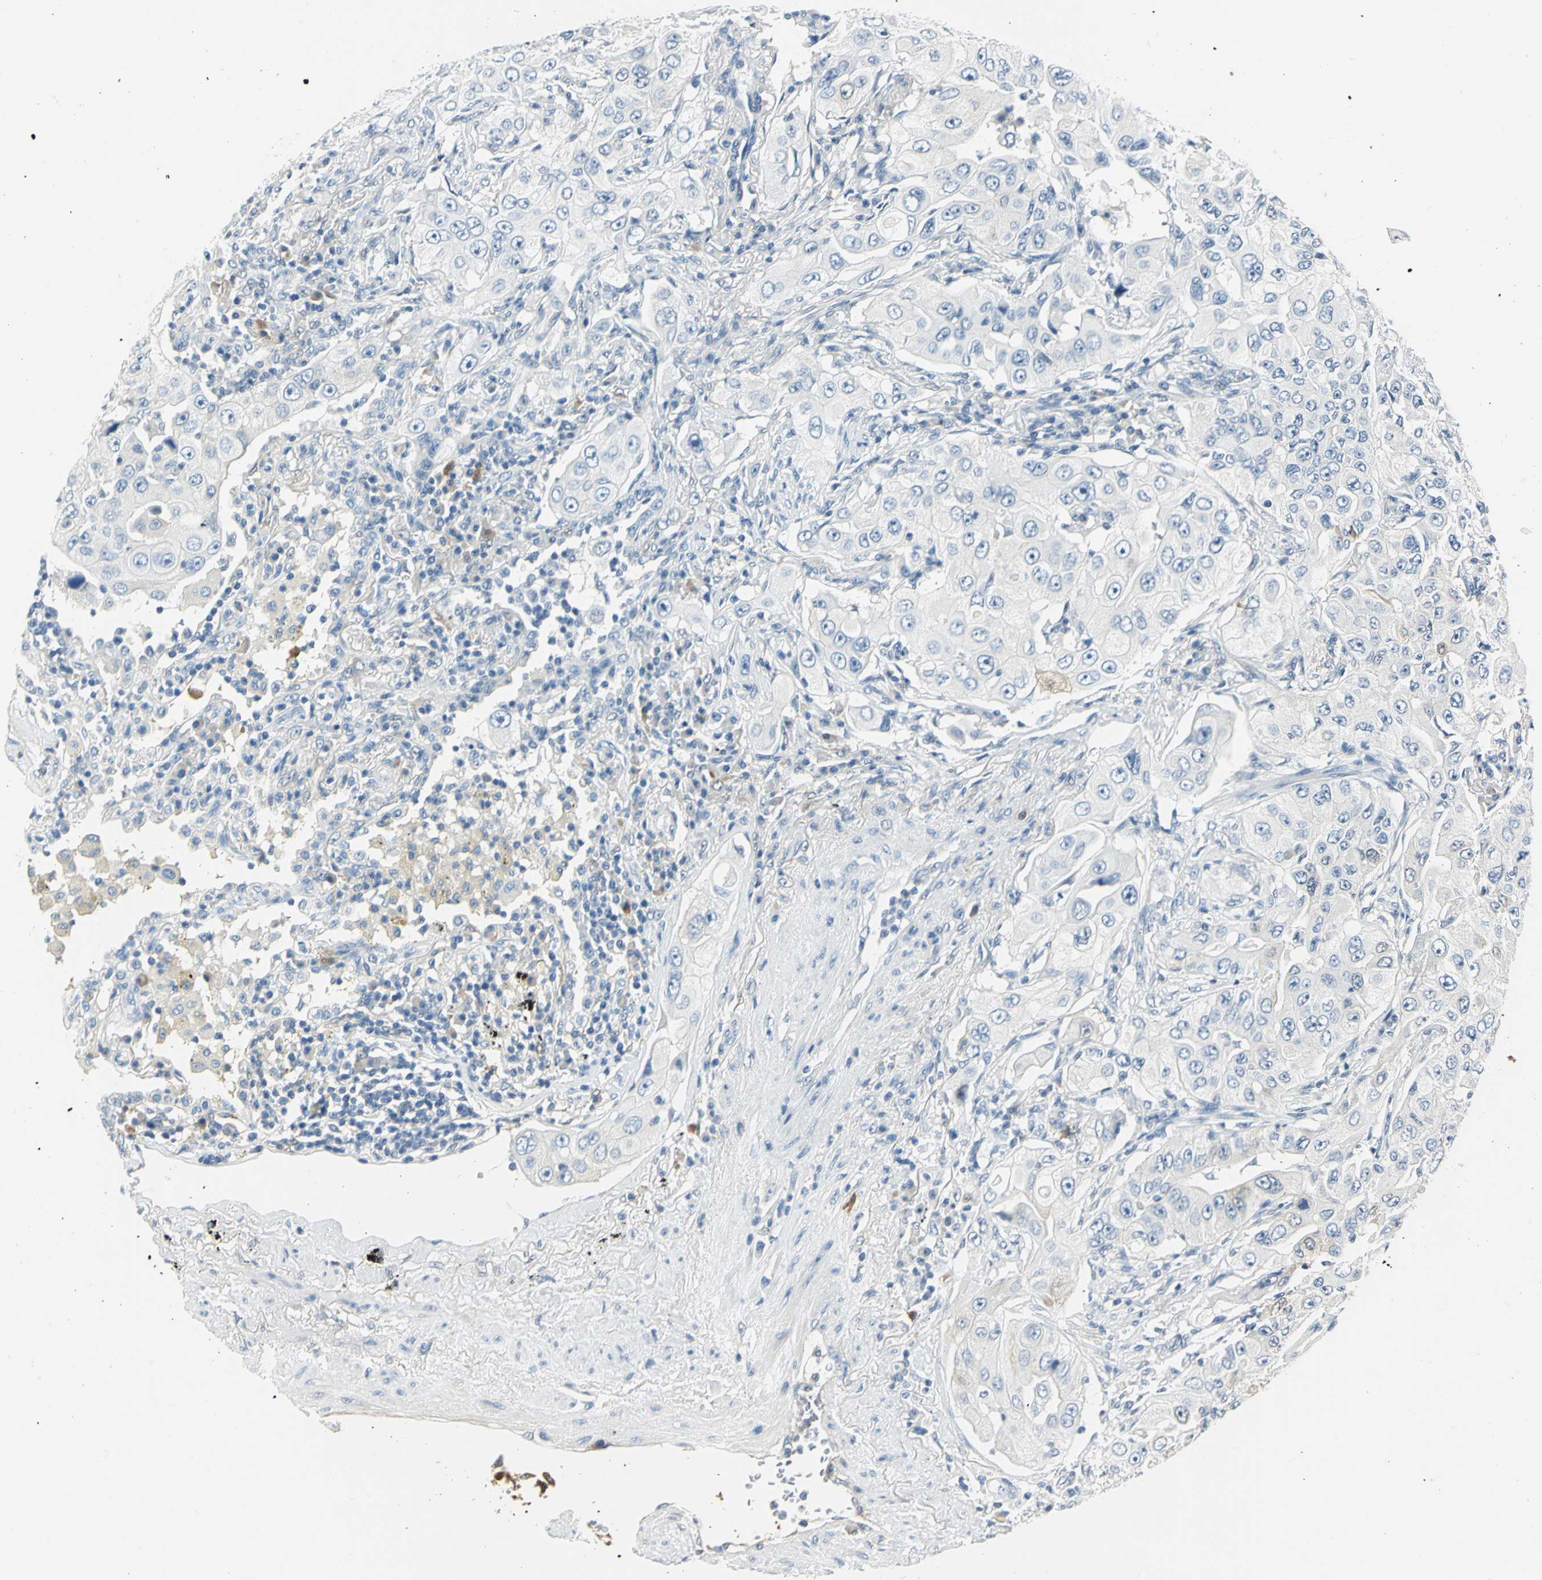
{"staining": {"intensity": "negative", "quantity": "none", "location": "none"}, "tissue": "lung cancer", "cell_type": "Tumor cells", "image_type": "cancer", "snomed": [{"axis": "morphology", "description": "Adenocarcinoma, NOS"}, {"axis": "topography", "description": "Lung"}], "caption": "Immunohistochemistry histopathology image of lung cancer stained for a protein (brown), which exhibits no positivity in tumor cells. (Stains: DAB immunohistochemistry with hematoxylin counter stain, Microscopy: brightfield microscopy at high magnification).", "gene": "UCHL1", "patient": {"sex": "male", "age": 84}}